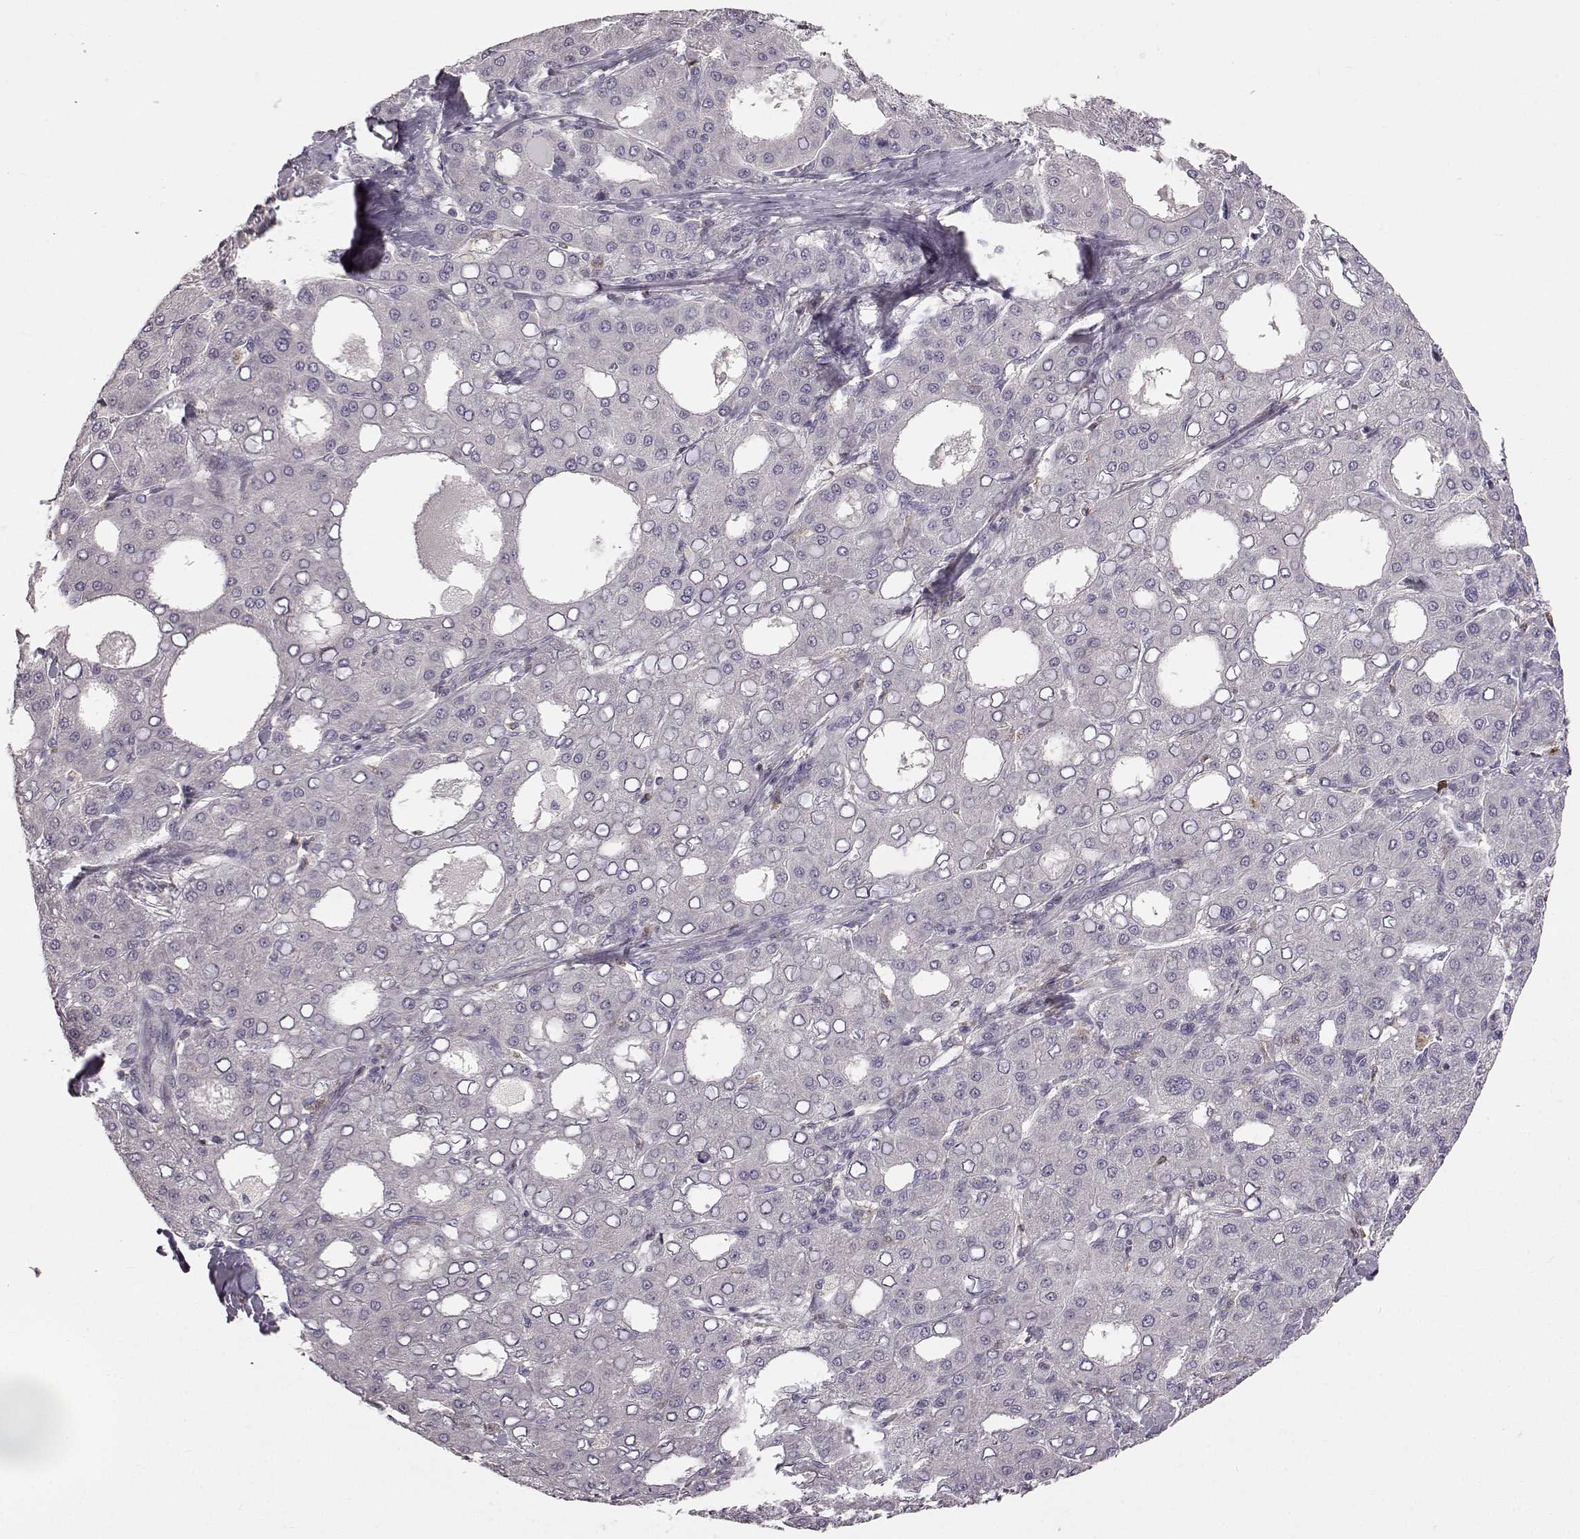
{"staining": {"intensity": "negative", "quantity": "none", "location": "none"}, "tissue": "liver cancer", "cell_type": "Tumor cells", "image_type": "cancer", "snomed": [{"axis": "morphology", "description": "Carcinoma, Hepatocellular, NOS"}, {"axis": "topography", "description": "Liver"}], "caption": "Immunohistochemistry (IHC) of human liver hepatocellular carcinoma shows no expression in tumor cells.", "gene": "SPAG17", "patient": {"sex": "male", "age": 65}}